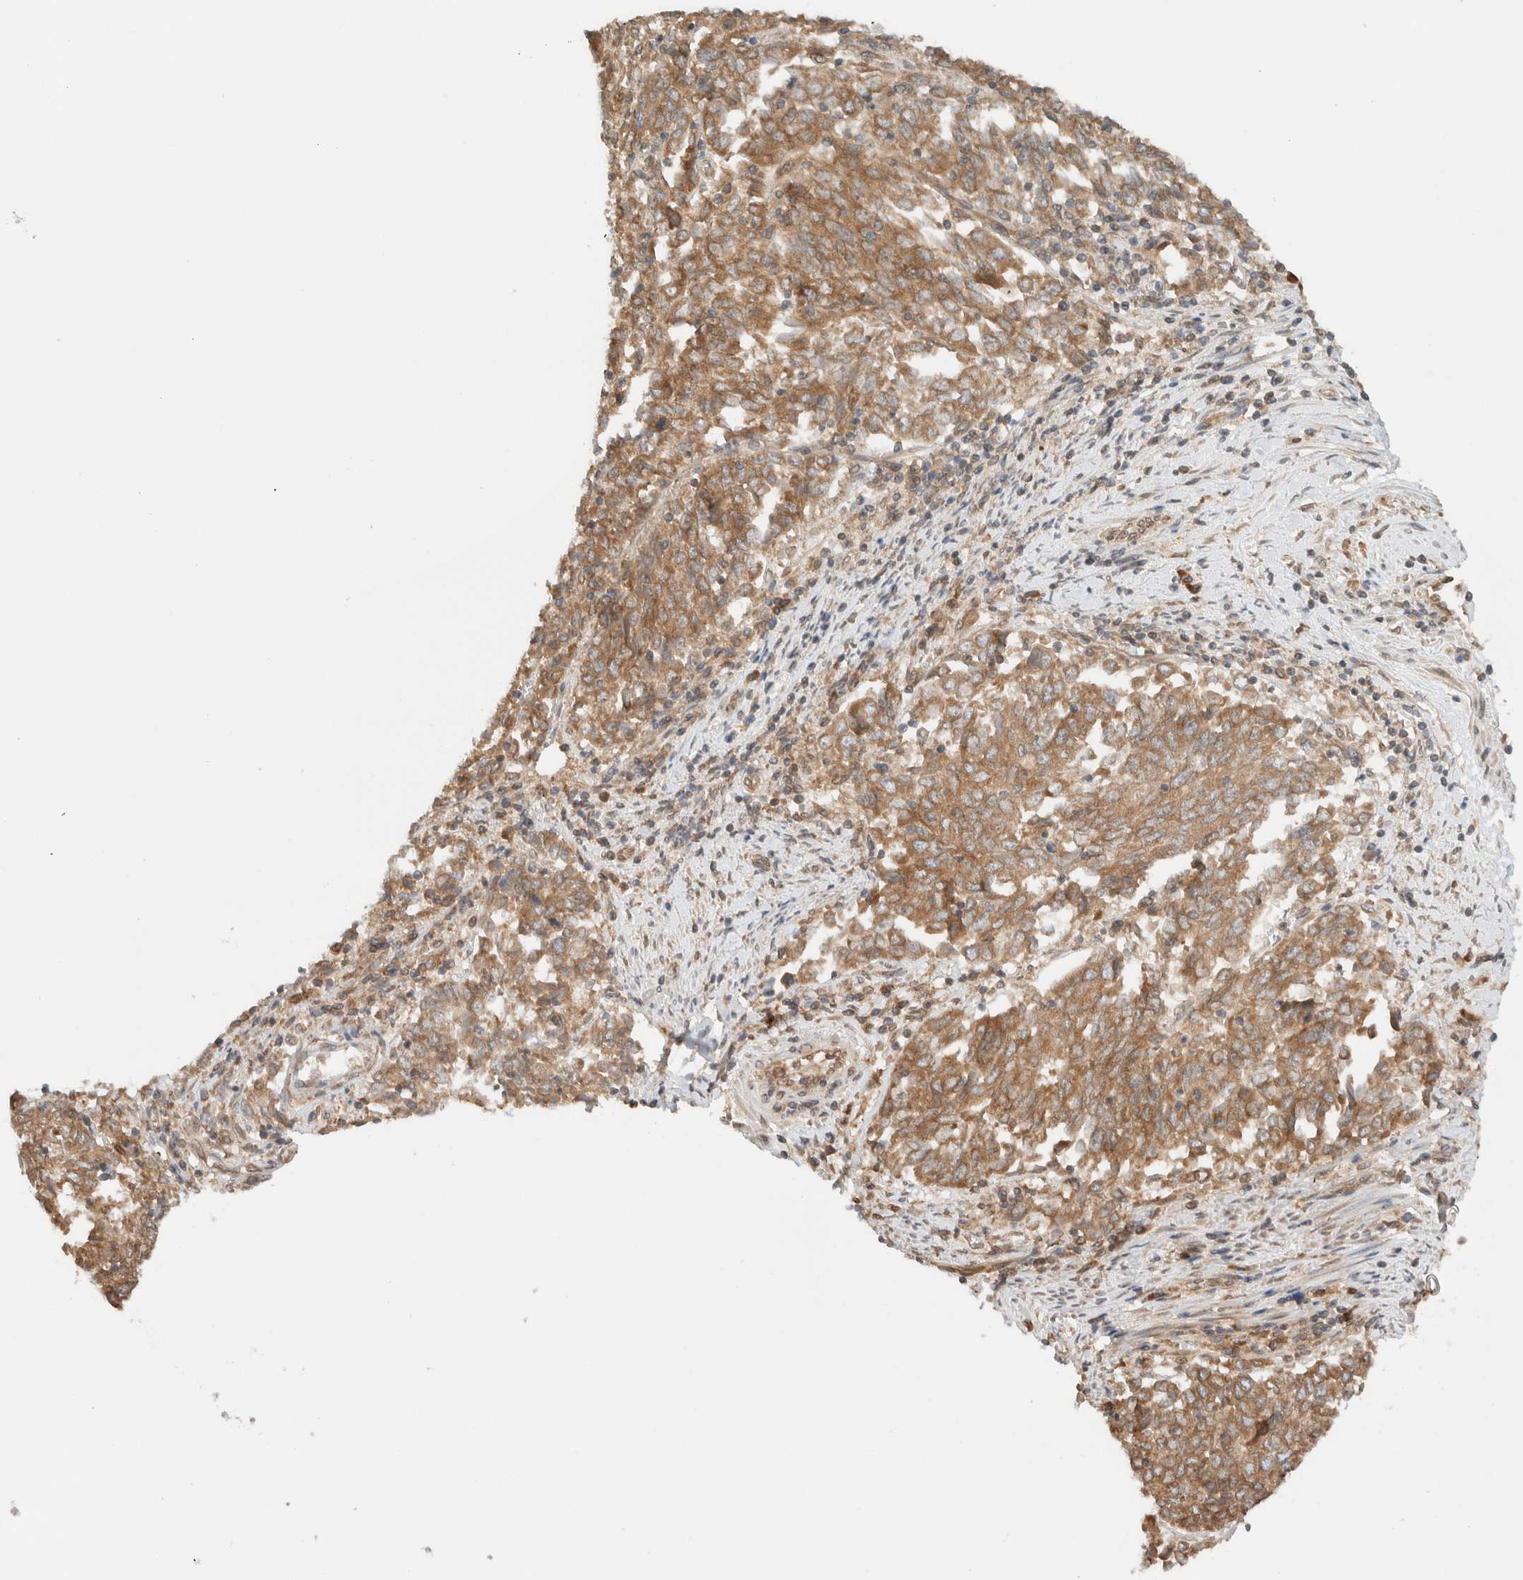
{"staining": {"intensity": "moderate", "quantity": ">75%", "location": "cytoplasmic/membranous"}, "tissue": "endometrial cancer", "cell_type": "Tumor cells", "image_type": "cancer", "snomed": [{"axis": "morphology", "description": "Adenocarcinoma, NOS"}, {"axis": "topography", "description": "Endometrium"}], "caption": "Brown immunohistochemical staining in adenocarcinoma (endometrial) shows moderate cytoplasmic/membranous expression in approximately >75% of tumor cells.", "gene": "ARFGEF2", "patient": {"sex": "female", "age": 80}}